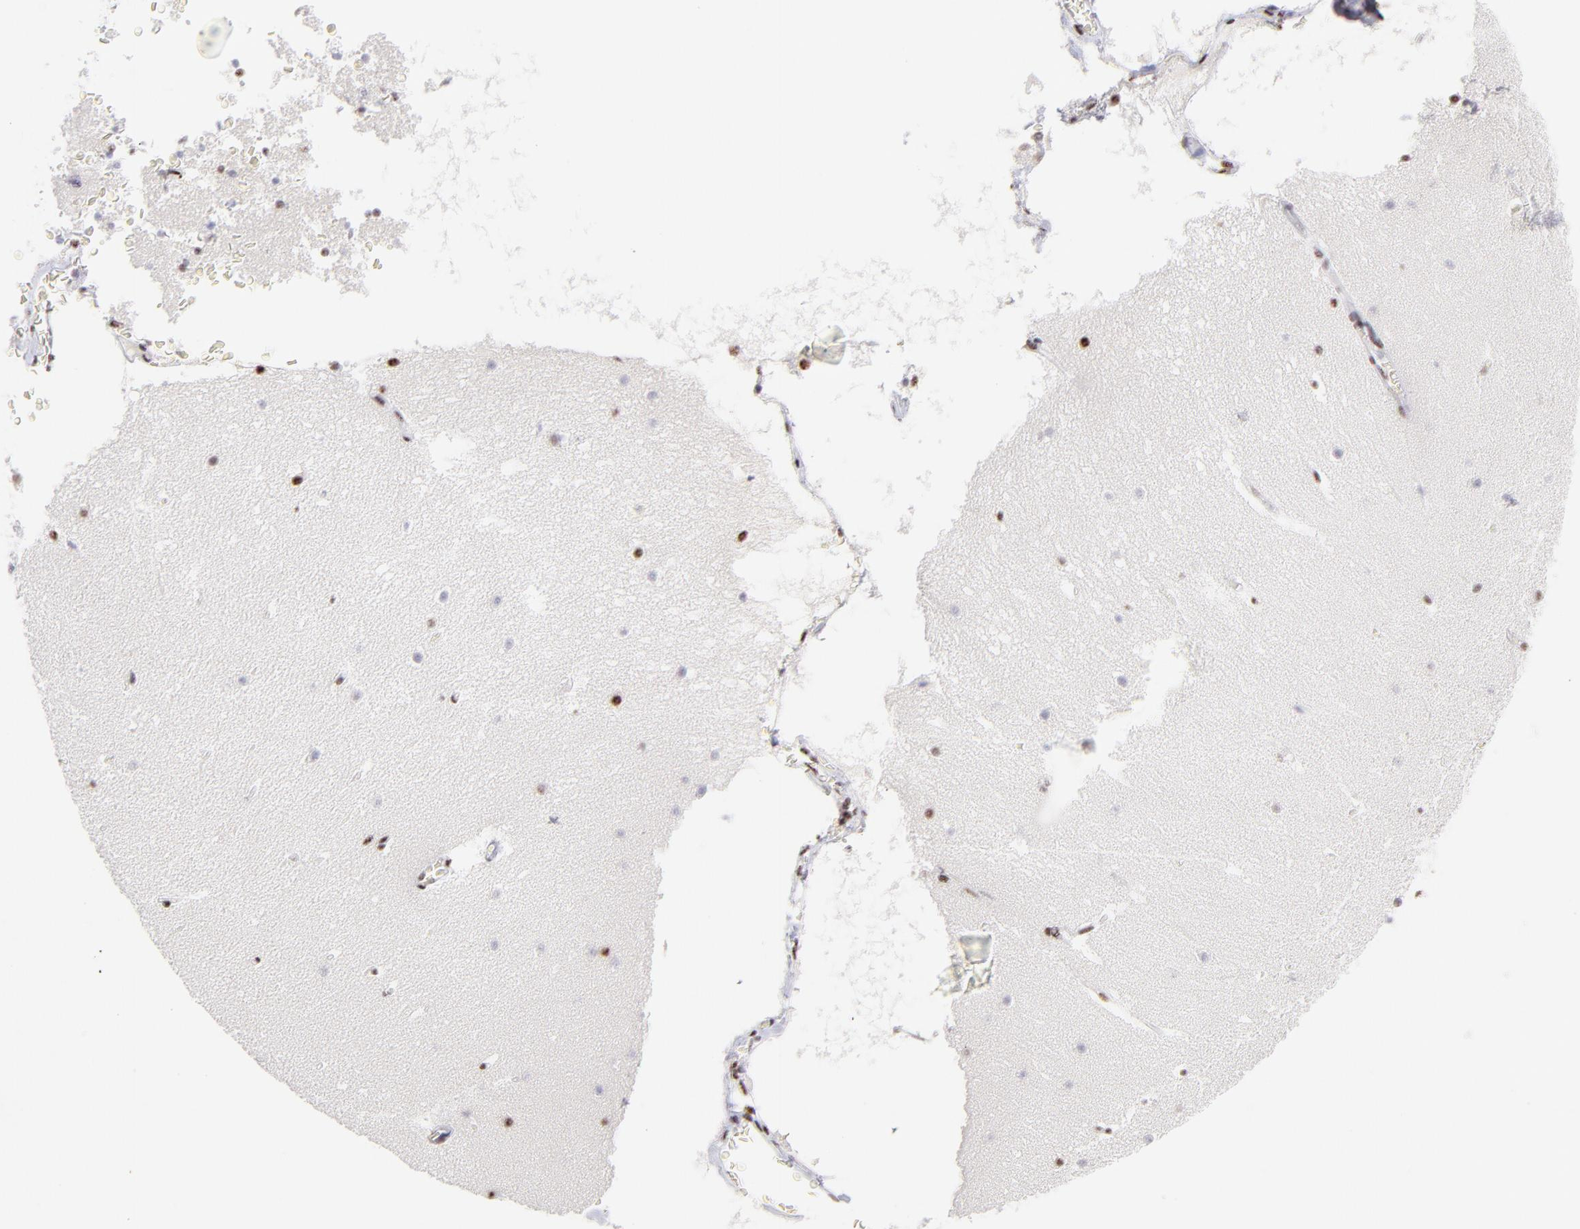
{"staining": {"intensity": "moderate", "quantity": ">75%", "location": "nuclear"}, "tissue": "cerebellum", "cell_type": "Cells in granular layer", "image_type": "normal", "snomed": [{"axis": "morphology", "description": "Normal tissue, NOS"}, {"axis": "topography", "description": "Cerebellum"}], "caption": "Protein staining demonstrates moderate nuclear positivity in about >75% of cells in granular layer in benign cerebellum.", "gene": "CDC25C", "patient": {"sex": "male", "age": 45}}